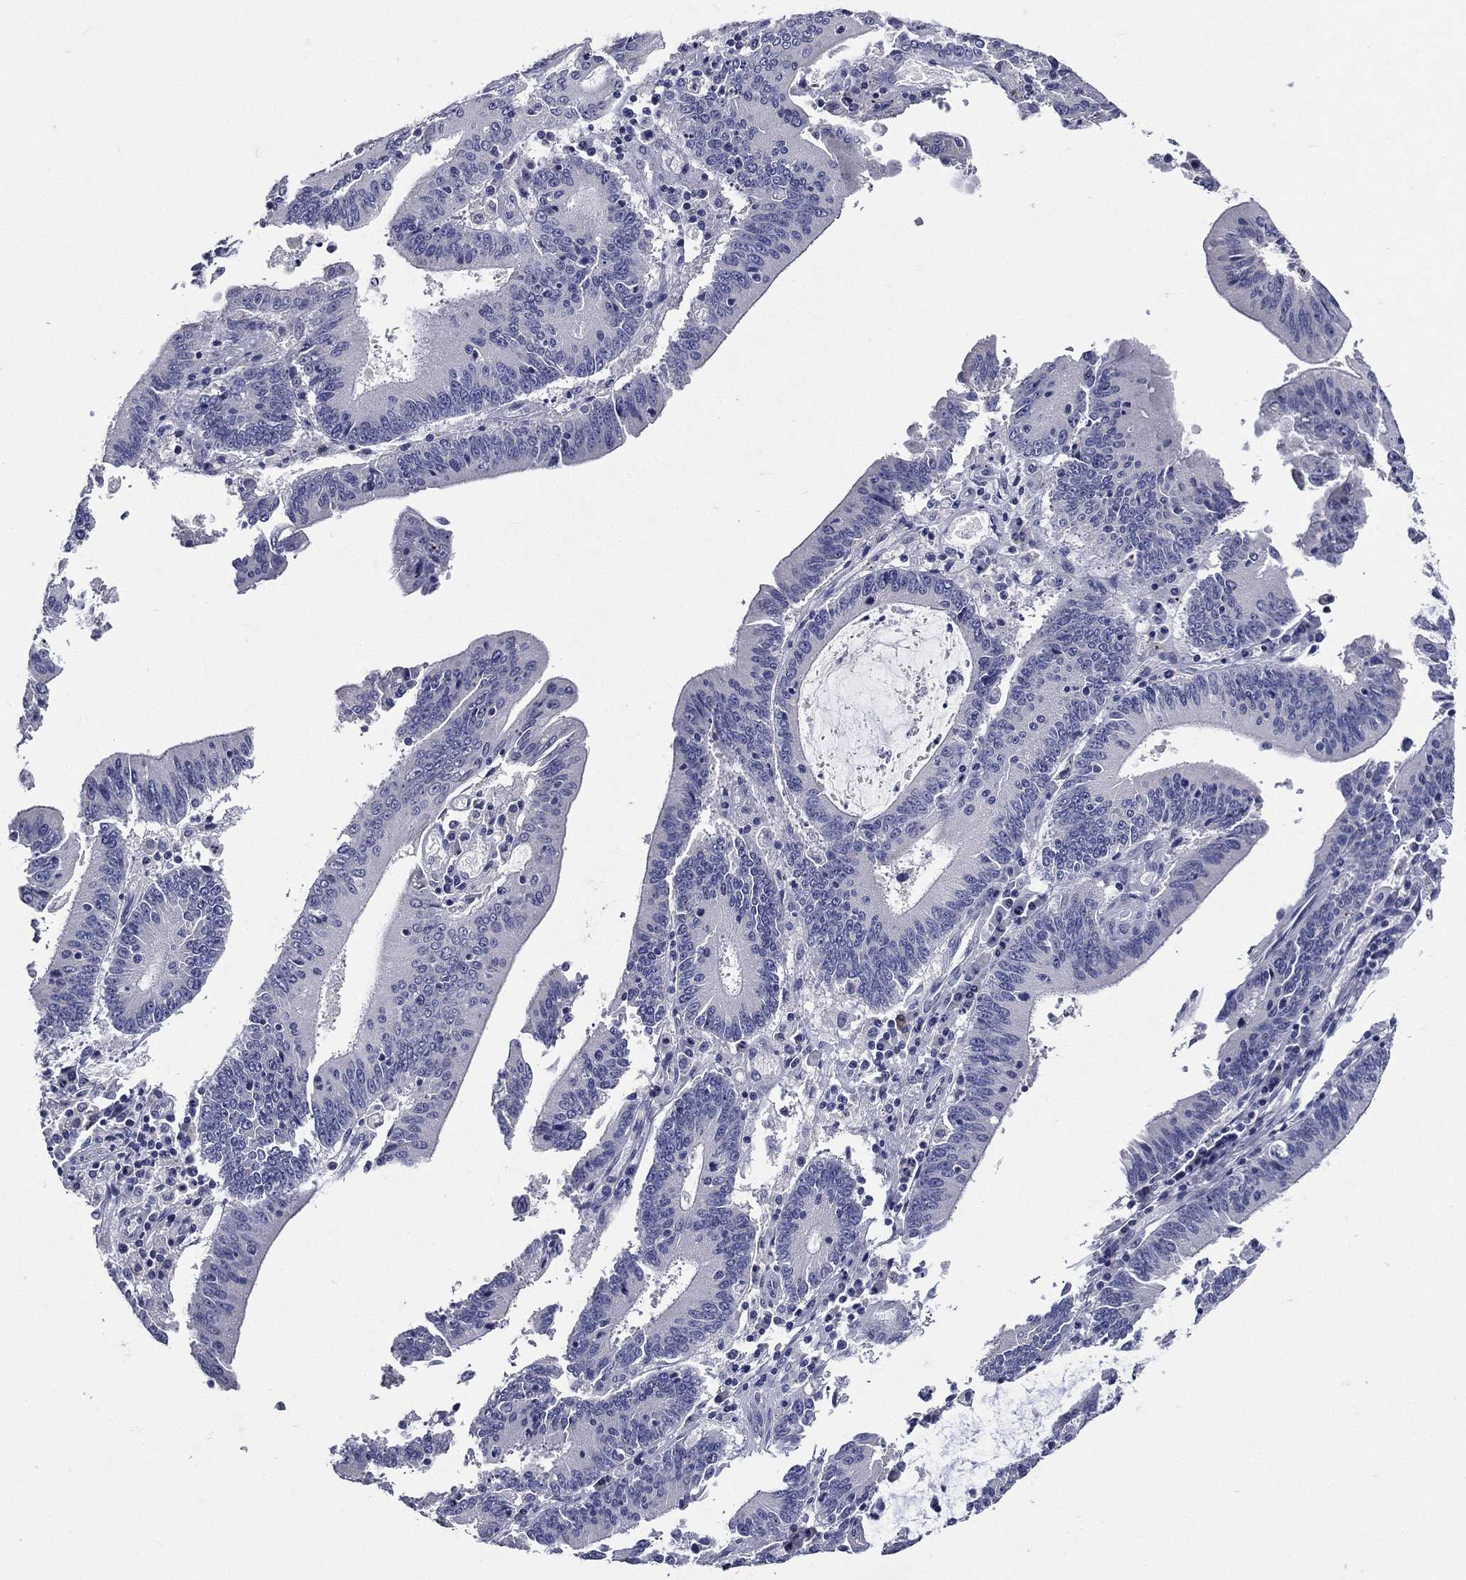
{"staining": {"intensity": "negative", "quantity": "none", "location": "none"}, "tissue": "stomach cancer", "cell_type": "Tumor cells", "image_type": "cancer", "snomed": [{"axis": "morphology", "description": "Adenocarcinoma, NOS"}, {"axis": "topography", "description": "Stomach, upper"}], "caption": "IHC histopathology image of human stomach cancer stained for a protein (brown), which demonstrates no staining in tumor cells.", "gene": "TGM1", "patient": {"sex": "male", "age": 68}}